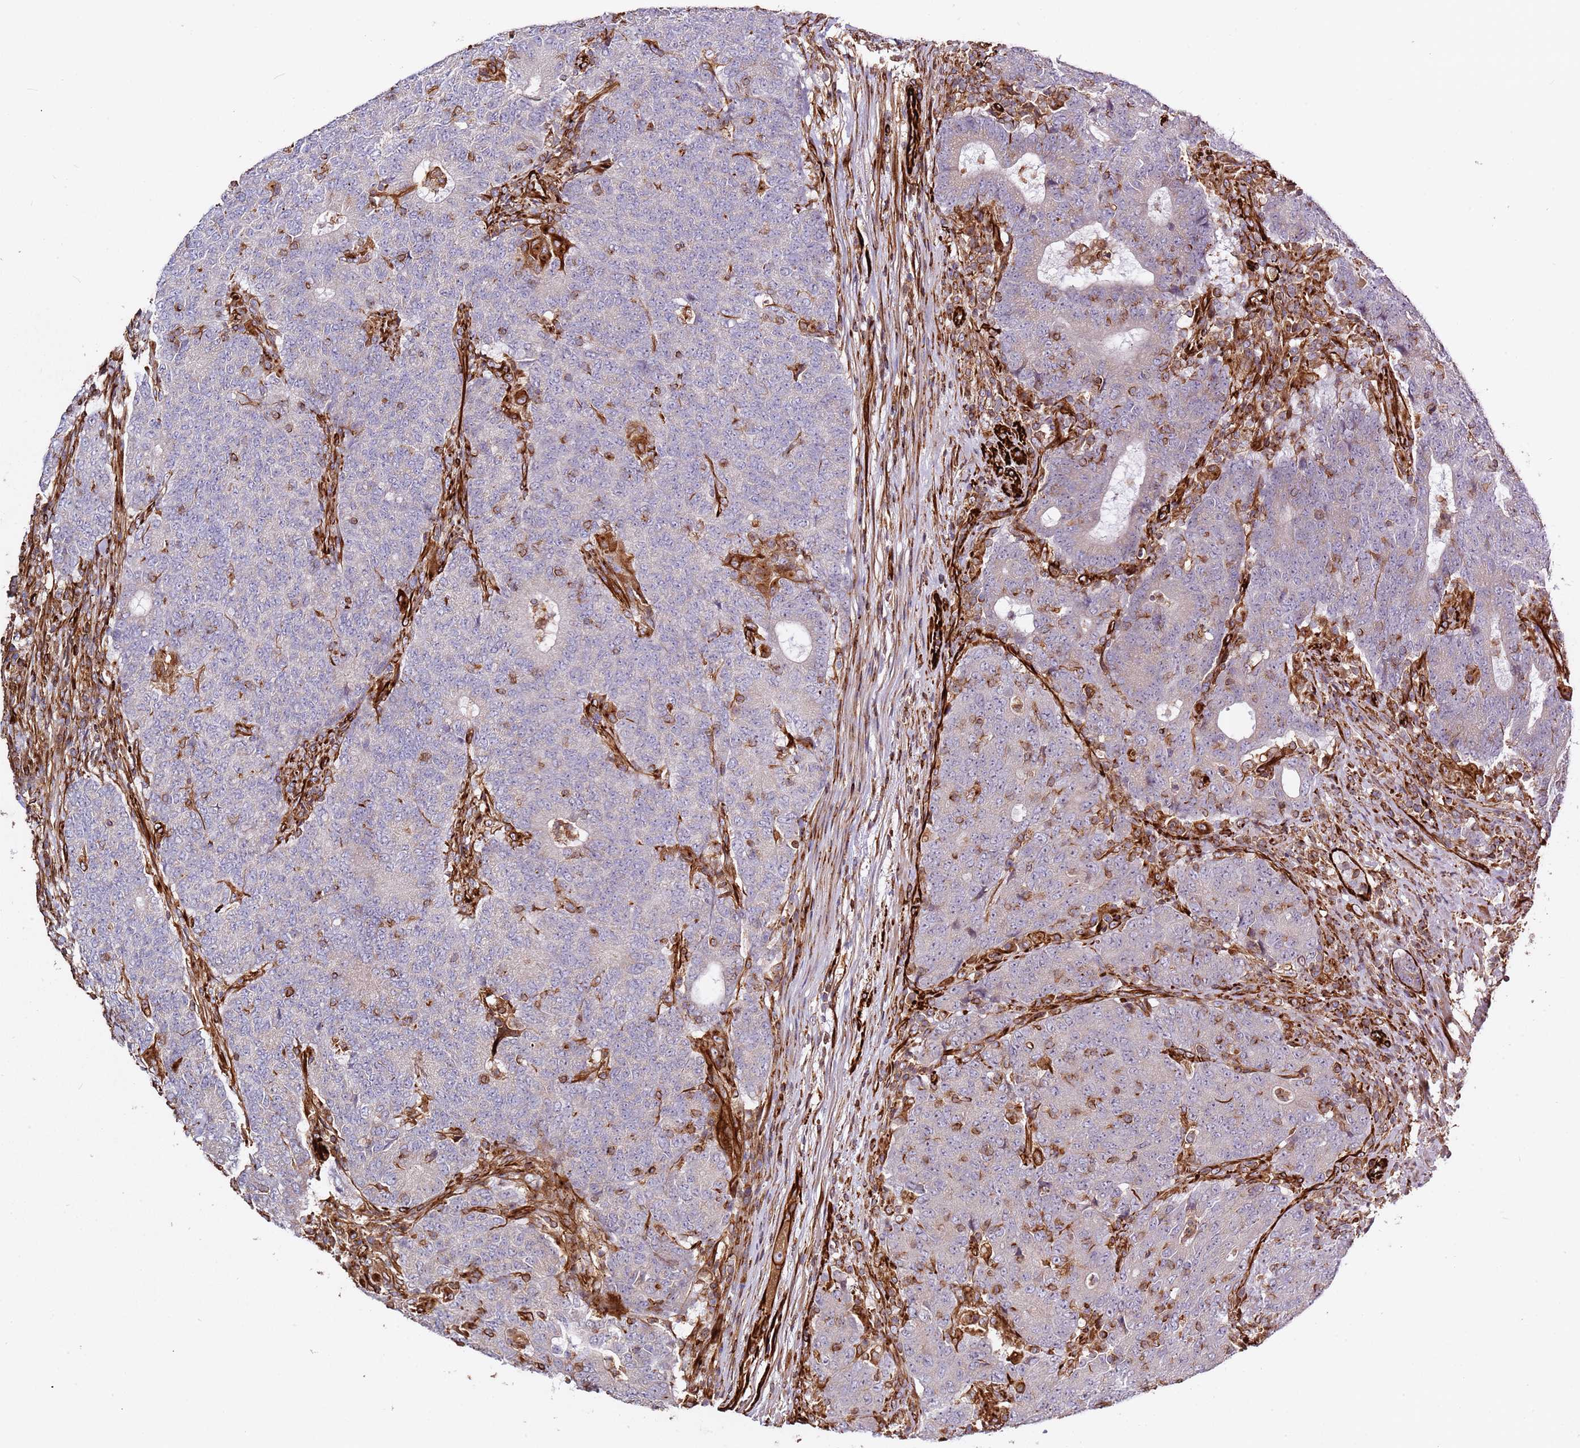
{"staining": {"intensity": "negative", "quantity": "none", "location": "none"}, "tissue": "colorectal cancer", "cell_type": "Tumor cells", "image_type": "cancer", "snomed": [{"axis": "morphology", "description": "Adenocarcinoma, NOS"}, {"axis": "topography", "description": "Colon"}], "caption": "Immunohistochemistry of human colorectal adenocarcinoma shows no expression in tumor cells.", "gene": "MRGPRE", "patient": {"sex": "female", "age": 75}}